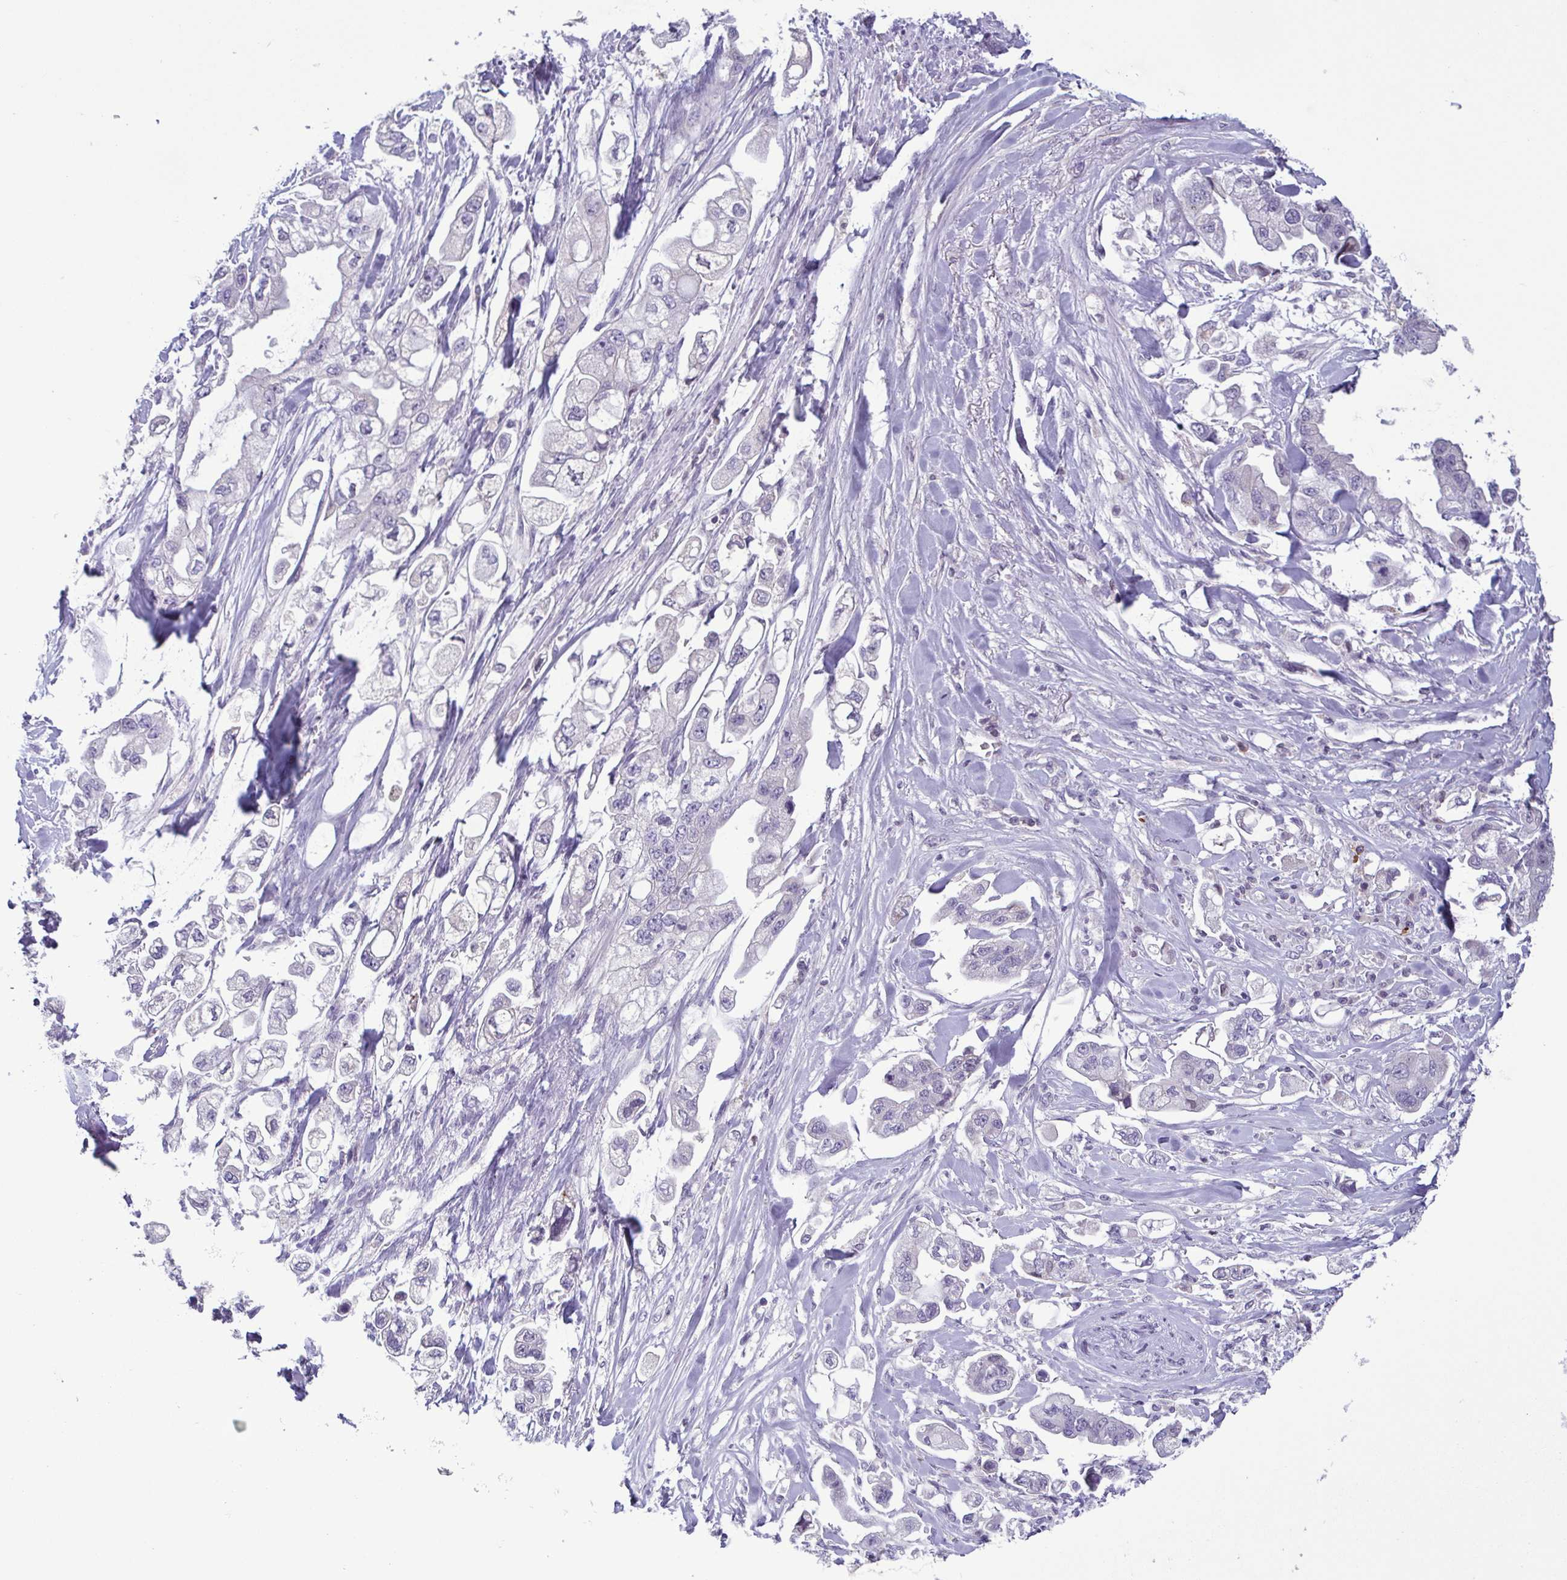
{"staining": {"intensity": "negative", "quantity": "none", "location": "none"}, "tissue": "stomach cancer", "cell_type": "Tumor cells", "image_type": "cancer", "snomed": [{"axis": "morphology", "description": "Adenocarcinoma, NOS"}, {"axis": "topography", "description": "Stomach"}], "caption": "Tumor cells are negative for protein expression in human stomach cancer (adenocarcinoma). (DAB (3,3'-diaminobenzidine) IHC, high magnification).", "gene": "IRF1", "patient": {"sex": "male", "age": 62}}